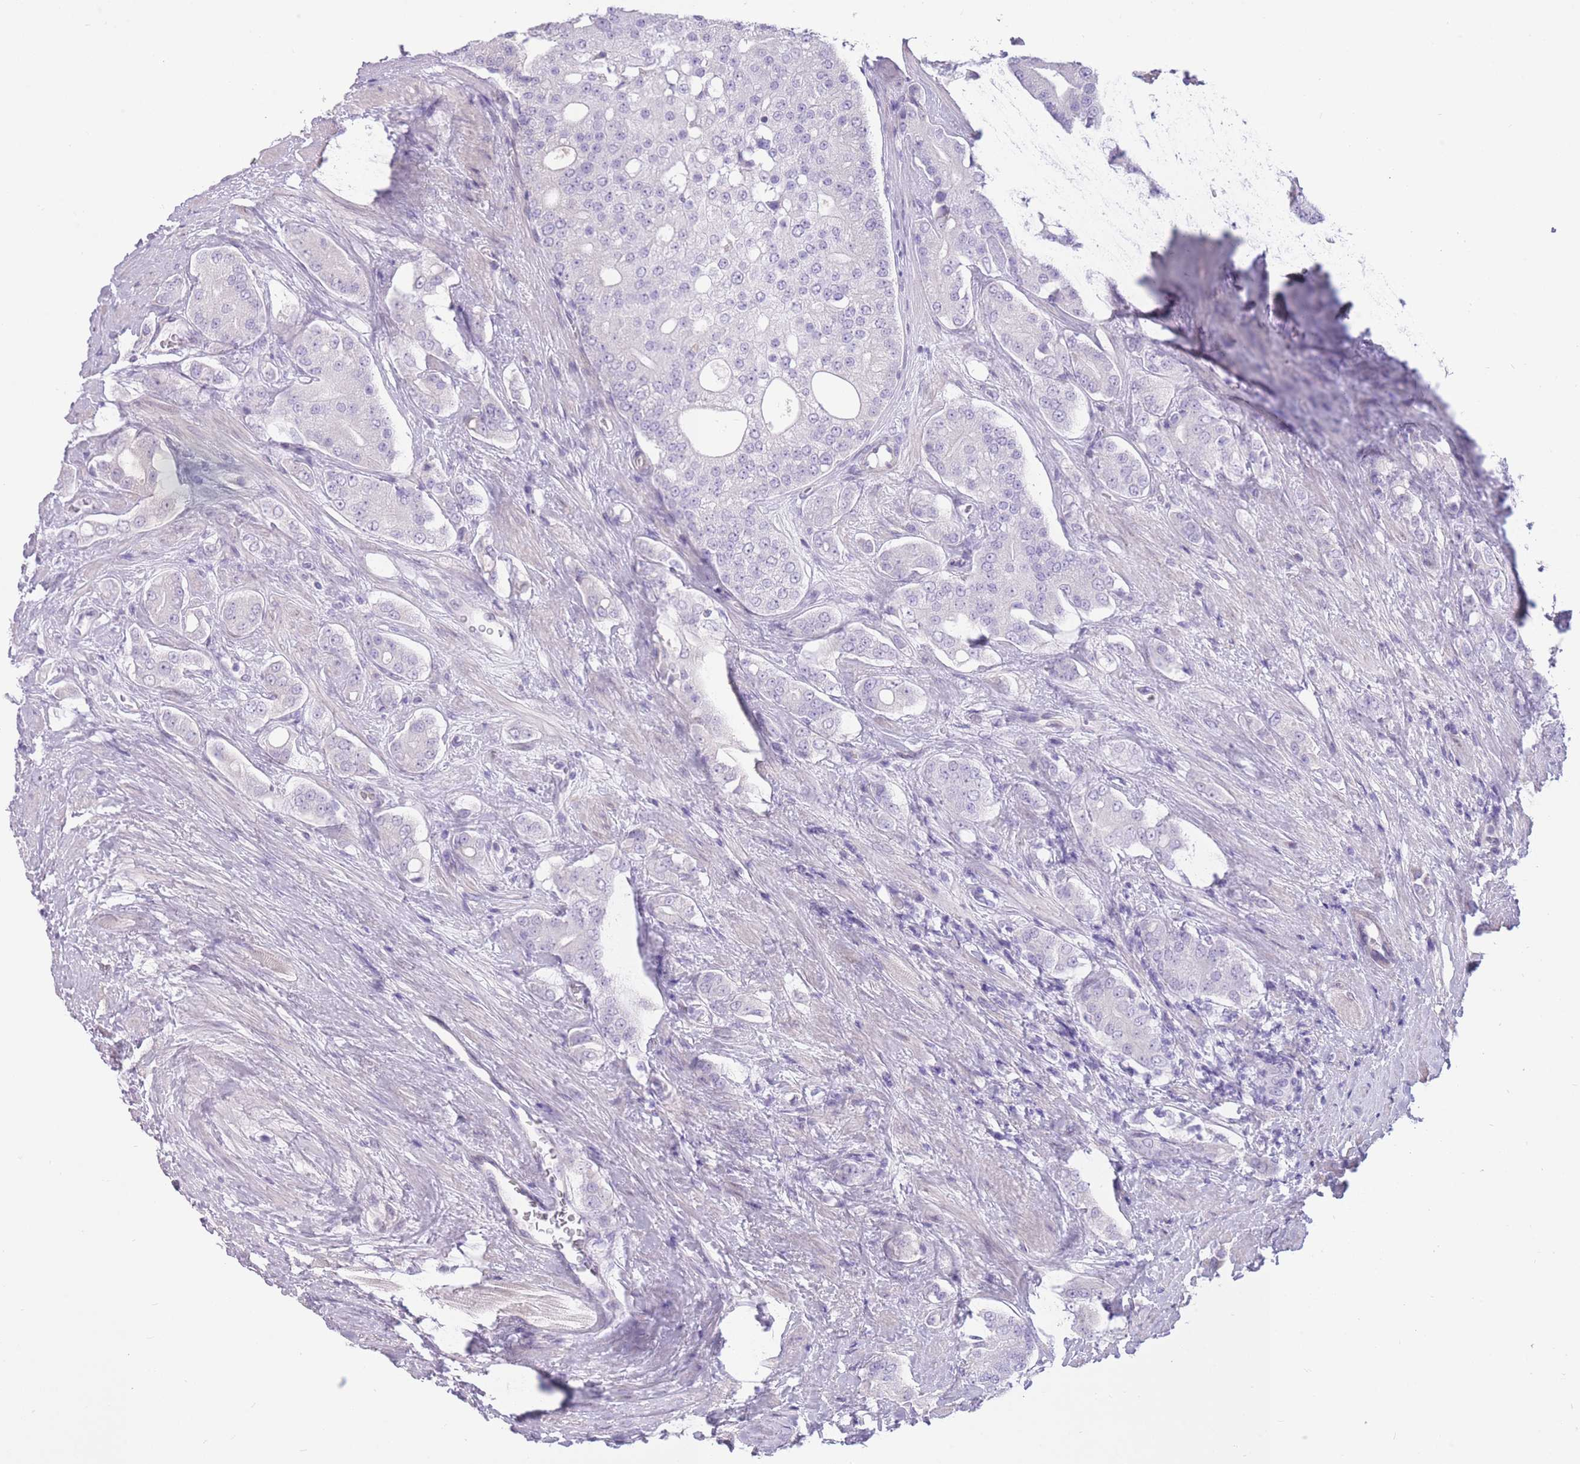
{"staining": {"intensity": "negative", "quantity": "none", "location": "none"}, "tissue": "prostate cancer", "cell_type": "Tumor cells", "image_type": "cancer", "snomed": [{"axis": "morphology", "description": "Adenocarcinoma, High grade"}, {"axis": "topography", "description": "Prostate"}], "caption": "The micrograph reveals no significant staining in tumor cells of prostate adenocarcinoma (high-grade). Brightfield microscopy of immunohistochemistry (IHC) stained with DAB (brown) and hematoxylin (blue), captured at high magnification.", "gene": "WDR70", "patient": {"sex": "male", "age": 71}}